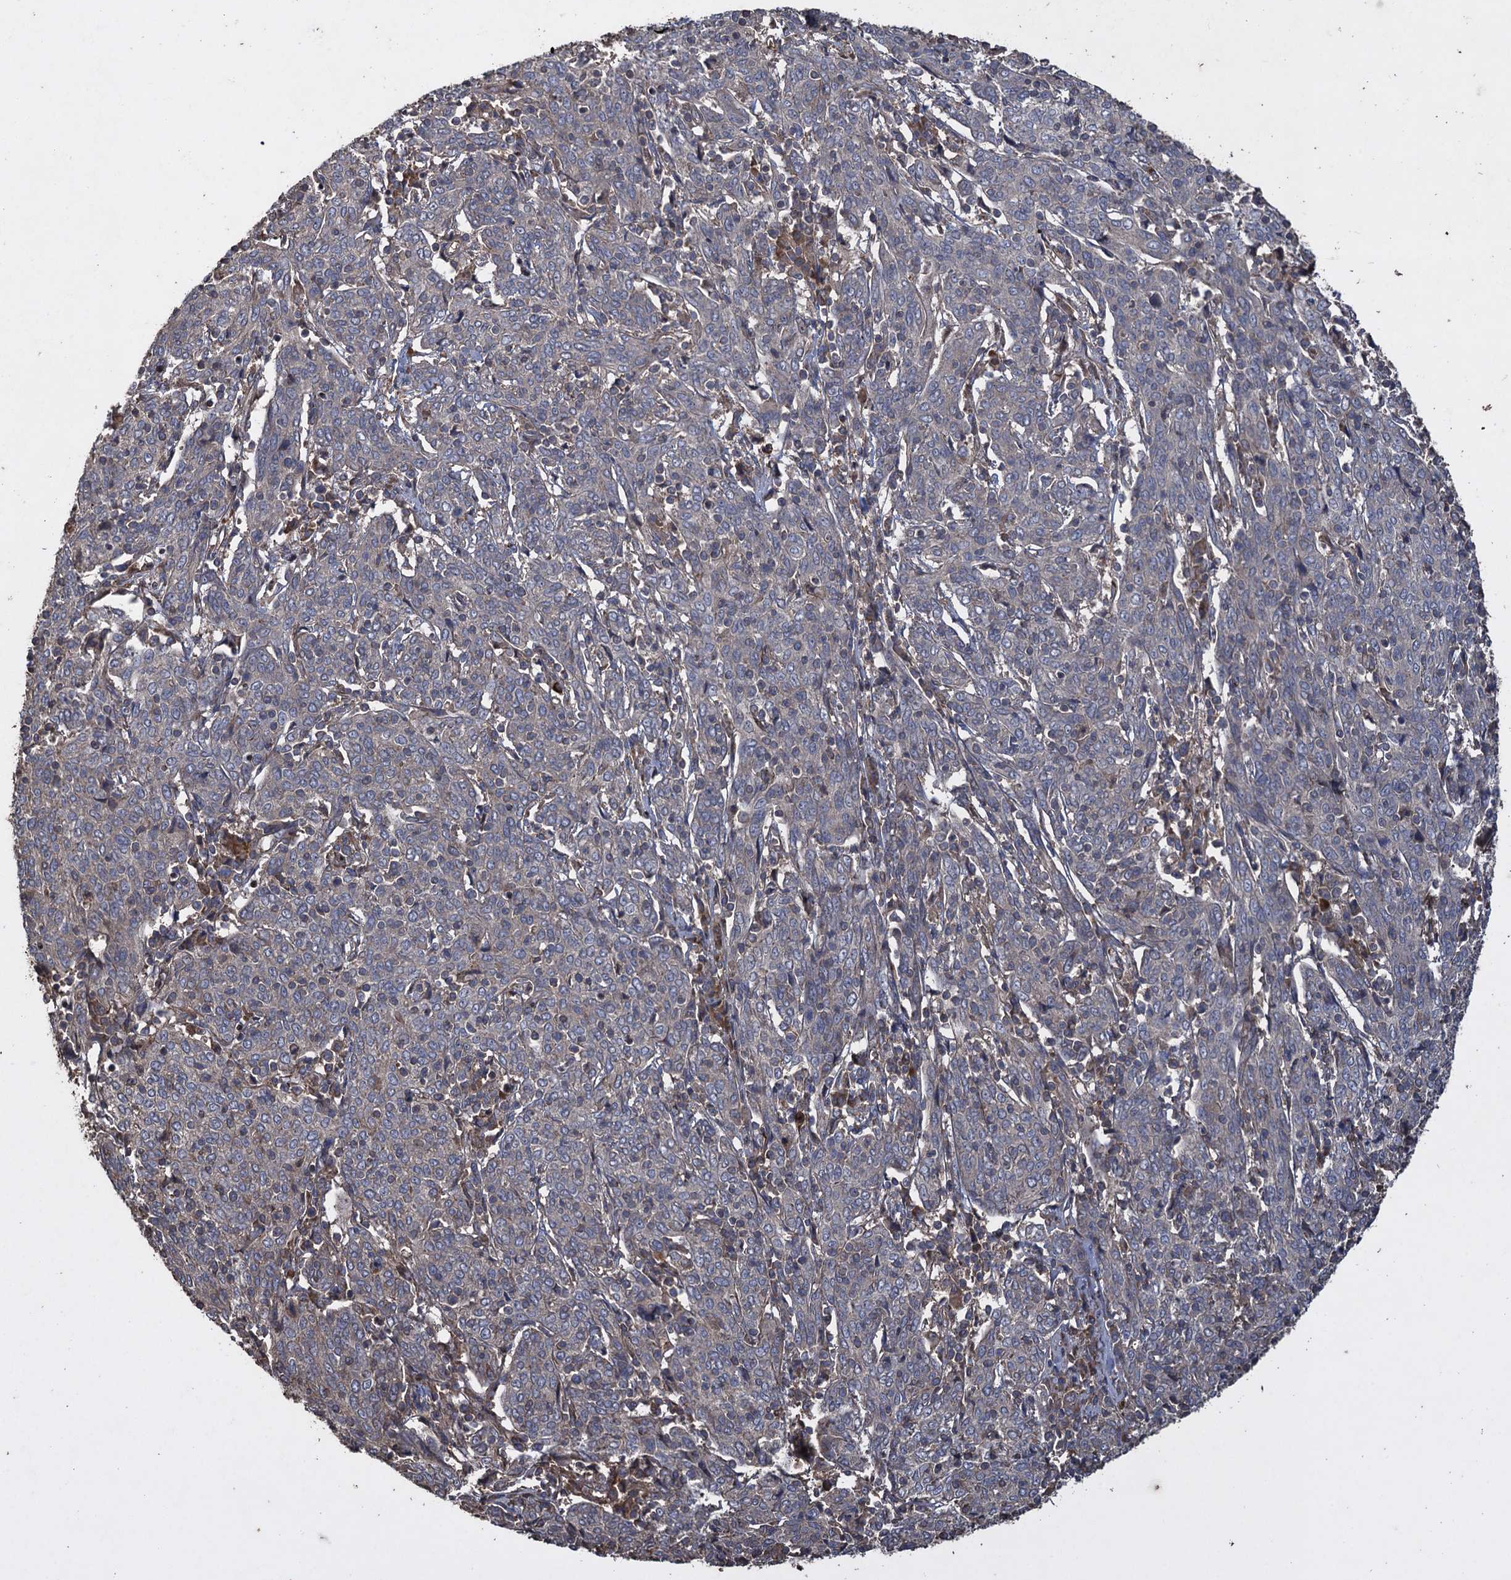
{"staining": {"intensity": "weak", "quantity": "<25%", "location": "cytoplasmic/membranous"}, "tissue": "cervical cancer", "cell_type": "Tumor cells", "image_type": "cancer", "snomed": [{"axis": "morphology", "description": "Squamous cell carcinoma, NOS"}, {"axis": "topography", "description": "Cervix"}], "caption": "This is an IHC micrograph of squamous cell carcinoma (cervical). There is no positivity in tumor cells.", "gene": "TXNDC11", "patient": {"sex": "female", "age": 67}}